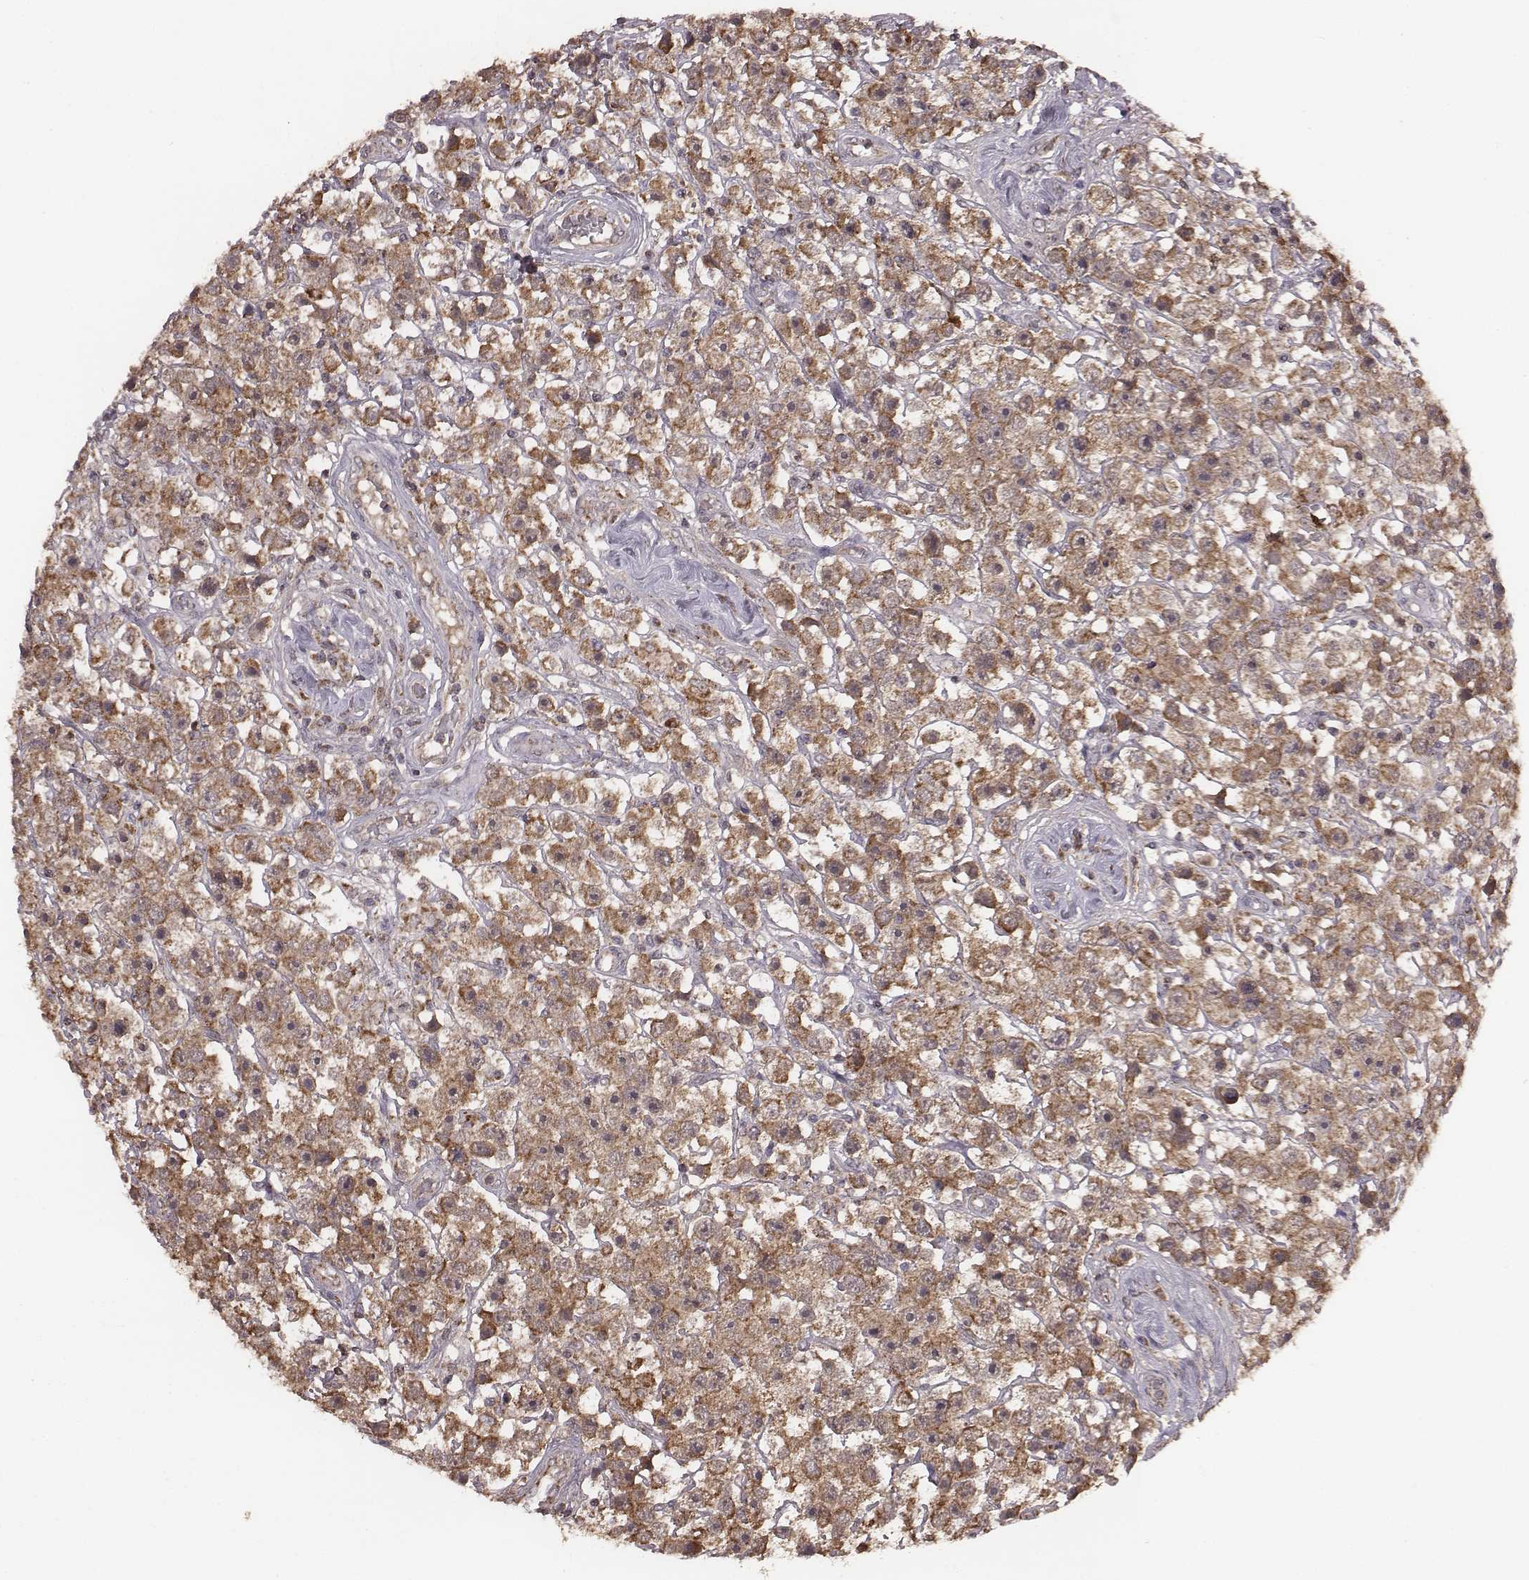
{"staining": {"intensity": "strong", "quantity": ">75%", "location": "cytoplasmic/membranous"}, "tissue": "testis cancer", "cell_type": "Tumor cells", "image_type": "cancer", "snomed": [{"axis": "morphology", "description": "Seminoma, NOS"}, {"axis": "topography", "description": "Testis"}], "caption": "Testis cancer (seminoma) tissue displays strong cytoplasmic/membranous staining in about >75% of tumor cells, visualized by immunohistochemistry.", "gene": "PDCD2L", "patient": {"sex": "male", "age": 45}}